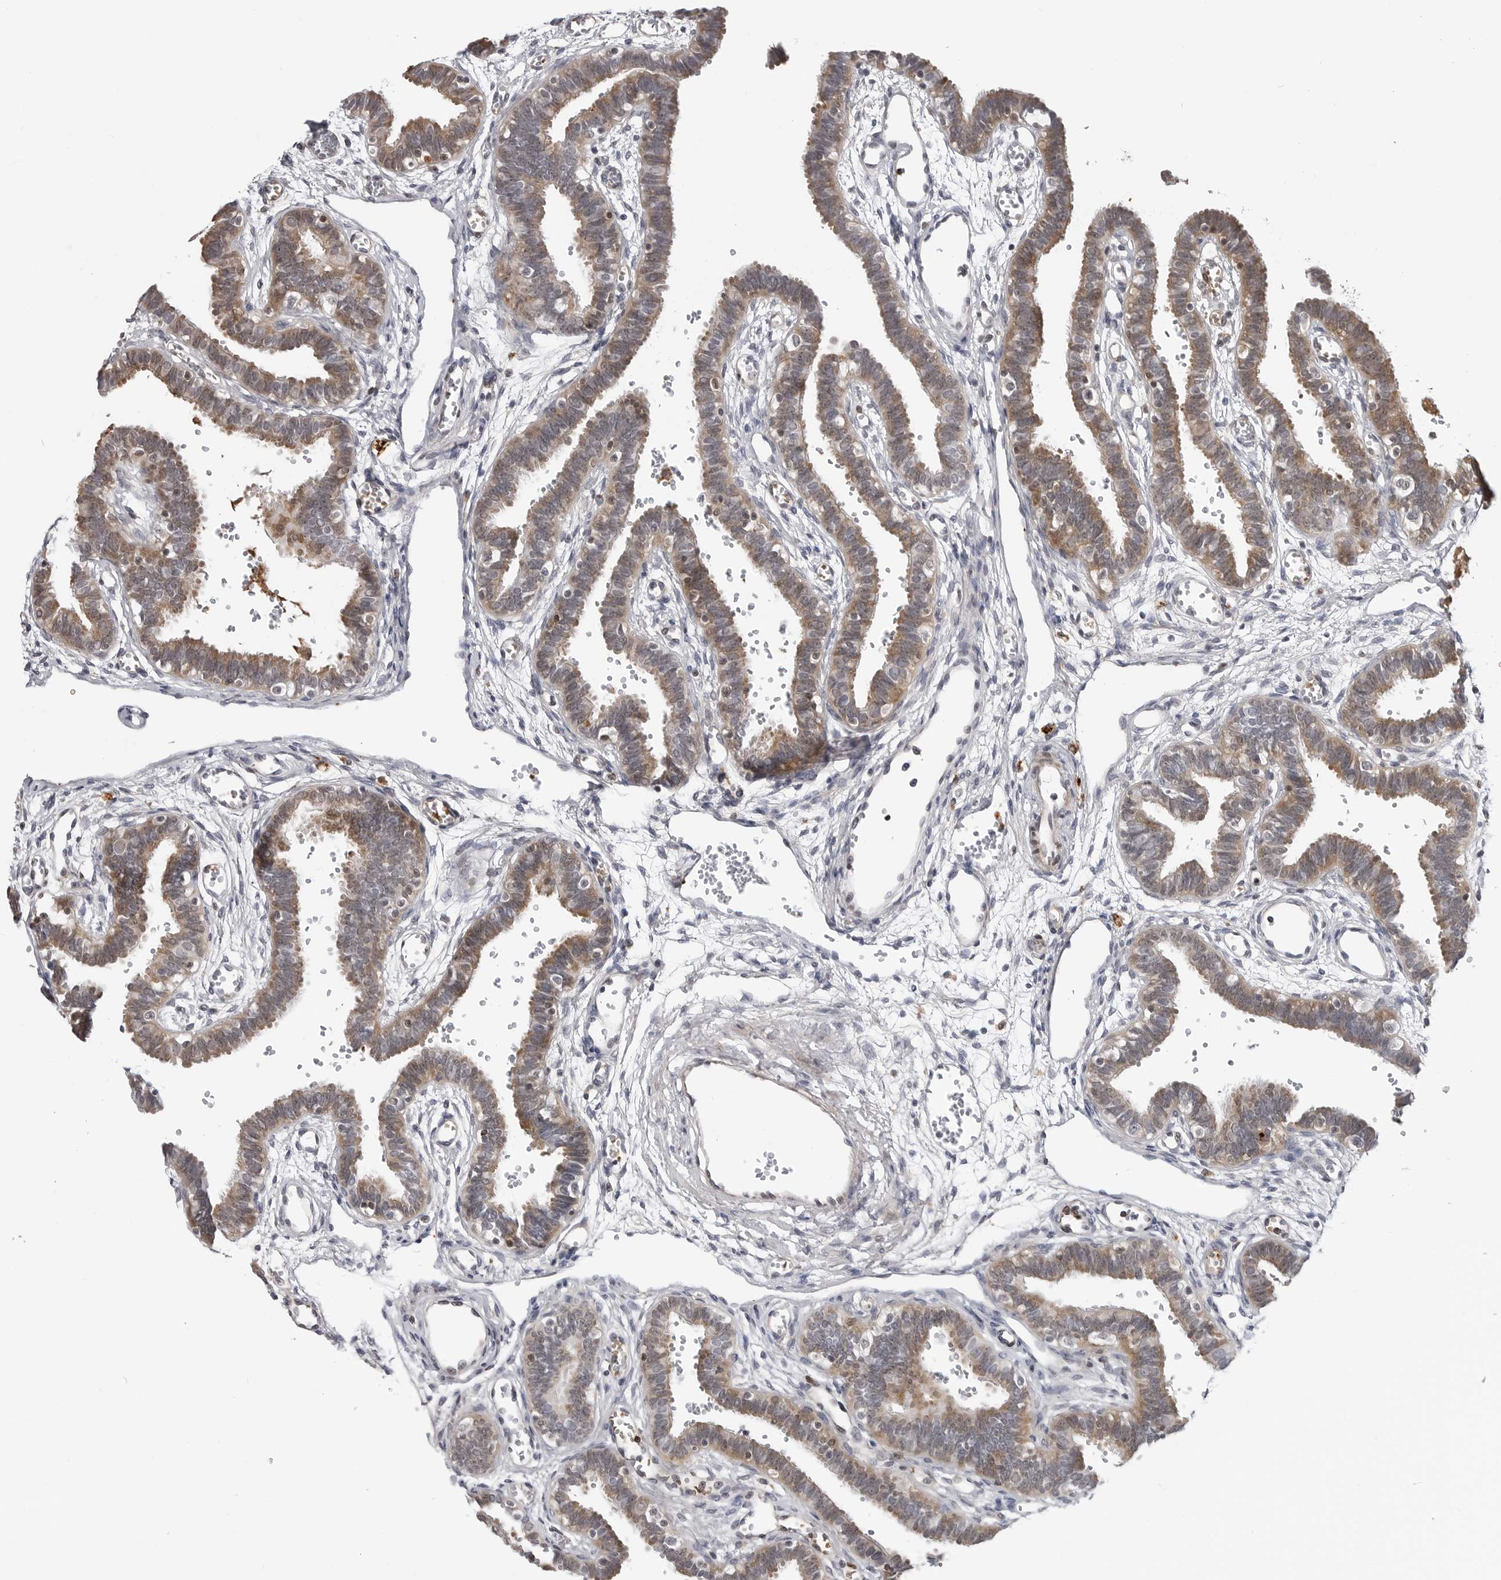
{"staining": {"intensity": "moderate", "quantity": "25%-75%", "location": "cytoplasmic/membranous"}, "tissue": "fallopian tube", "cell_type": "Glandular cells", "image_type": "normal", "snomed": [{"axis": "morphology", "description": "Normal tissue, NOS"}, {"axis": "topography", "description": "Fallopian tube"}, {"axis": "topography", "description": "Placenta"}], "caption": "Immunohistochemistry (IHC) micrograph of unremarkable fallopian tube: fallopian tube stained using IHC demonstrates medium levels of moderate protein expression localized specifically in the cytoplasmic/membranous of glandular cells, appearing as a cytoplasmic/membranous brown color.", "gene": "CXCR5", "patient": {"sex": "female", "age": 32}}